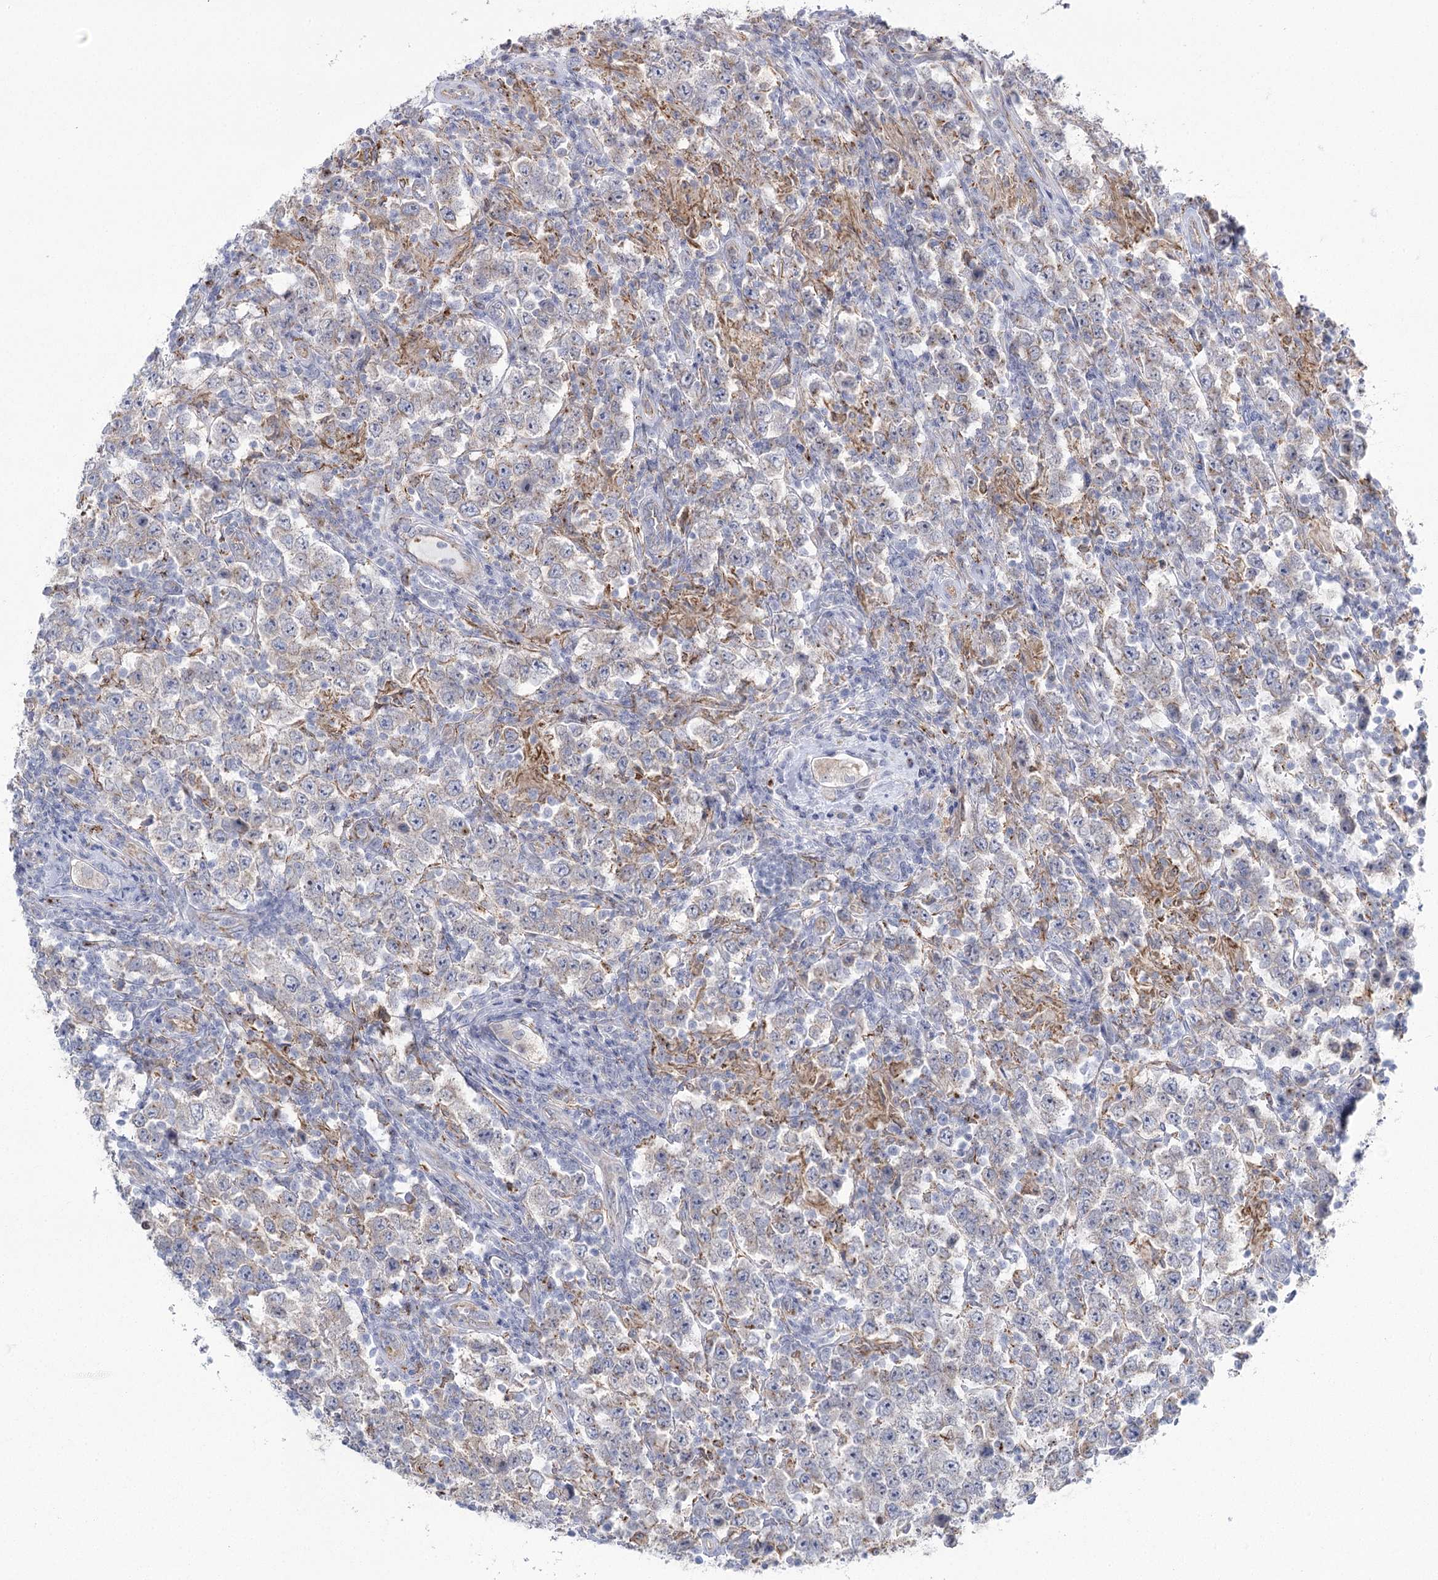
{"staining": {"intensity": "negative", "quantity": "none", "location": "none"}, "tissue": "testis cancer", "cell_type": "Tumor cells", "image_type": "cancer", "snomed": [{"axis": "morphology", "description": "Normal tissue, NOS"}, {"axis": "morphology", "description": "Urothelial carcinoma, High grade"}, {"axis": "morphology", "description": "Seminoma, NOS"}, {"axis": "morphology", "description": "Carcinoma, Embryonal, NOS"}, {"axis": "topography", "description": "Urinary bladder"}, {"axis": "topography", "description": "Testis"}], "caption": "Histopathology image shows no significant protein positivity in tumor cells of testis cancer.", "gene": "CCDC88A", "patient": {"sex": "male", "age": 41}}